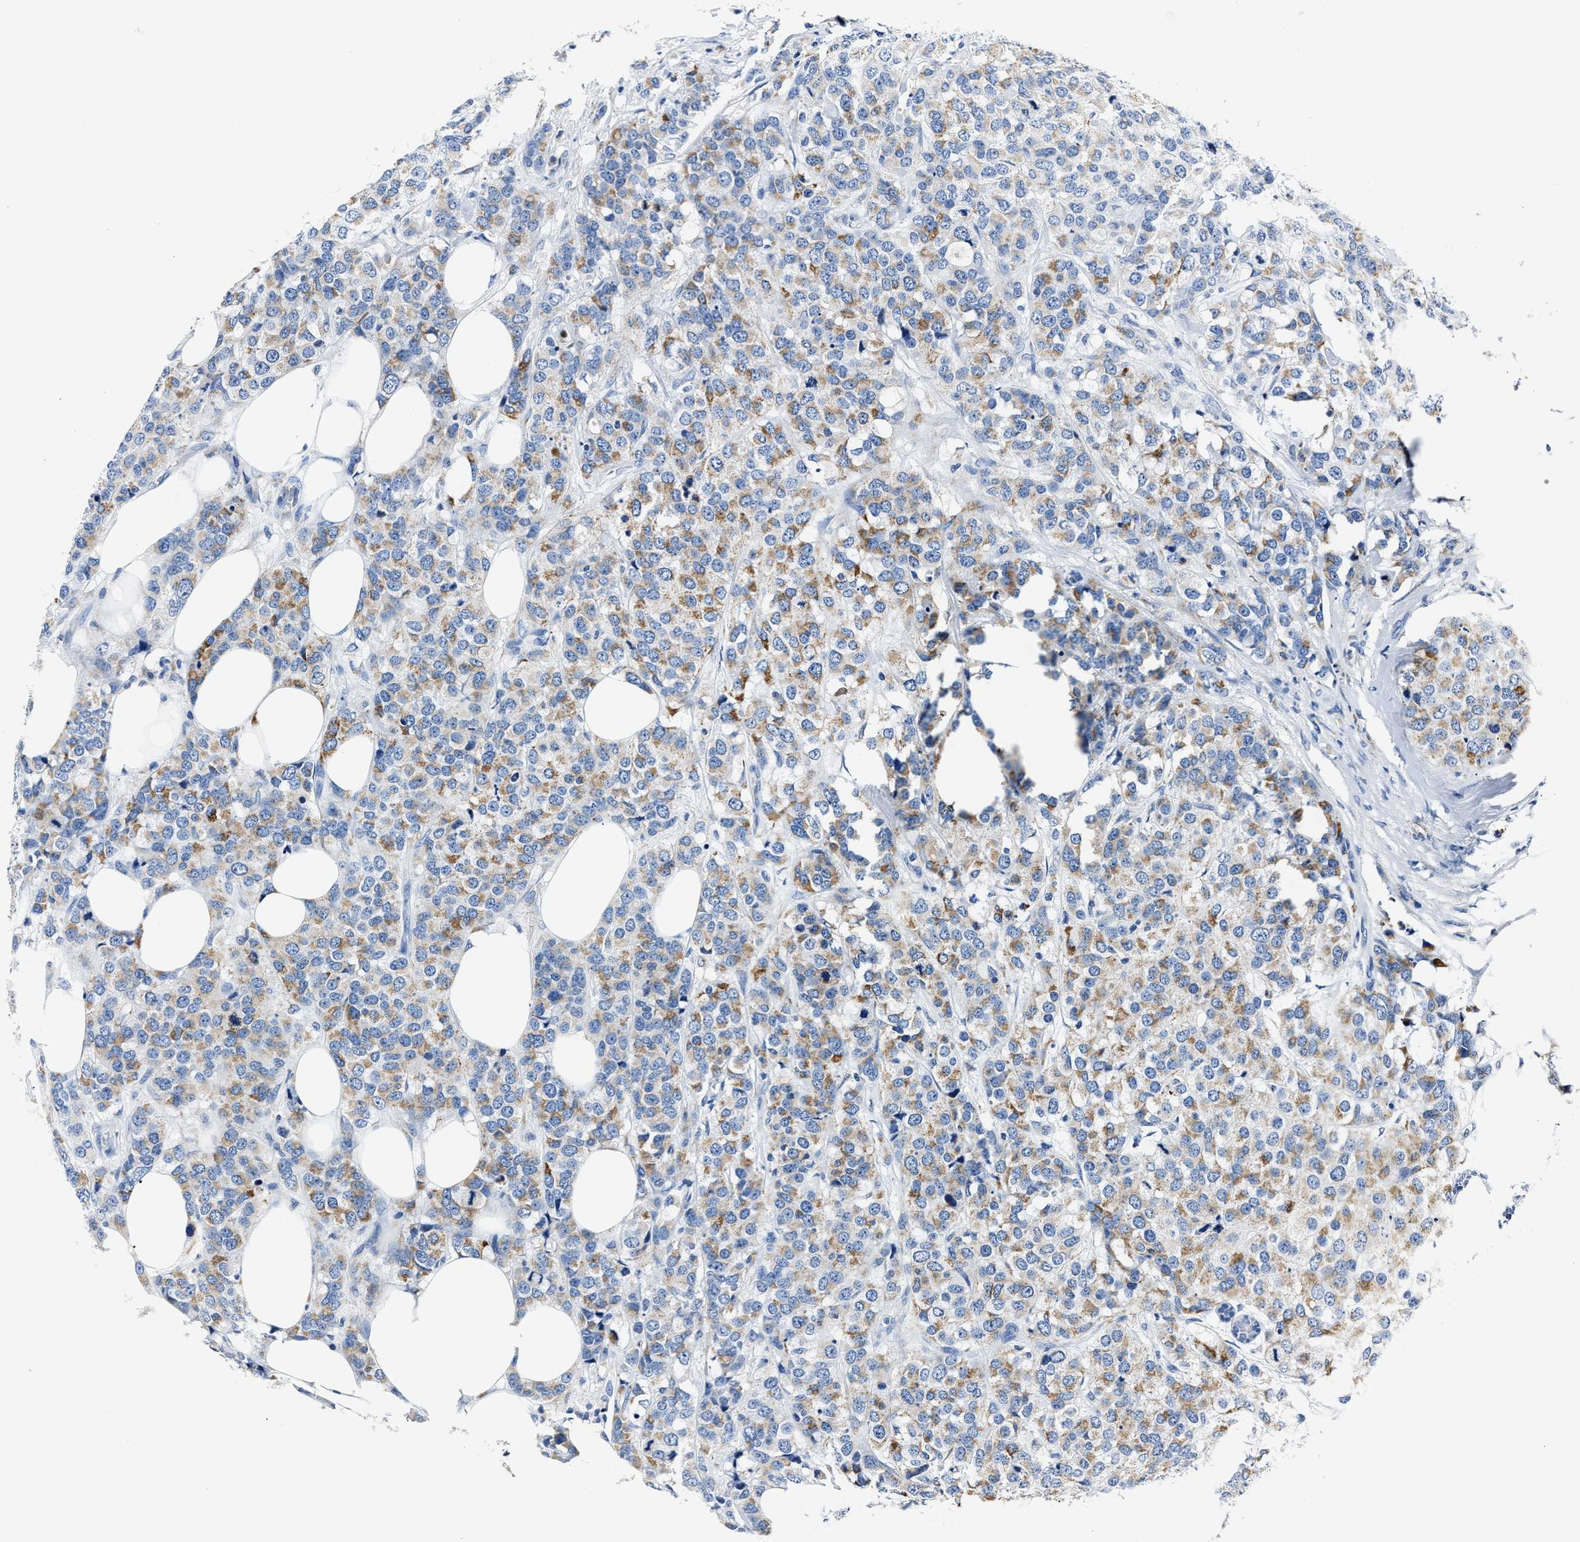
{"staining": {"intensity": "moderate", "quantity": "25%-75%", "location": "cytoplasmic/membranous"}, "tissue": "breast cancer", "cell_type": "Tumor cells", "image_type": "cancer", "snomed": [{"axis": "morphology", "description": "Lobular carcinoma"}, {"axis": "topography", "description": "Breast"}], "caption": "A micrograph of breast lobular carcinoma stained for a protein shows moderate cytoplasmic/membranous brown staining in tumor cells.", "gene": "AMACR", "patient": {"sex": "female", "age": 59}}